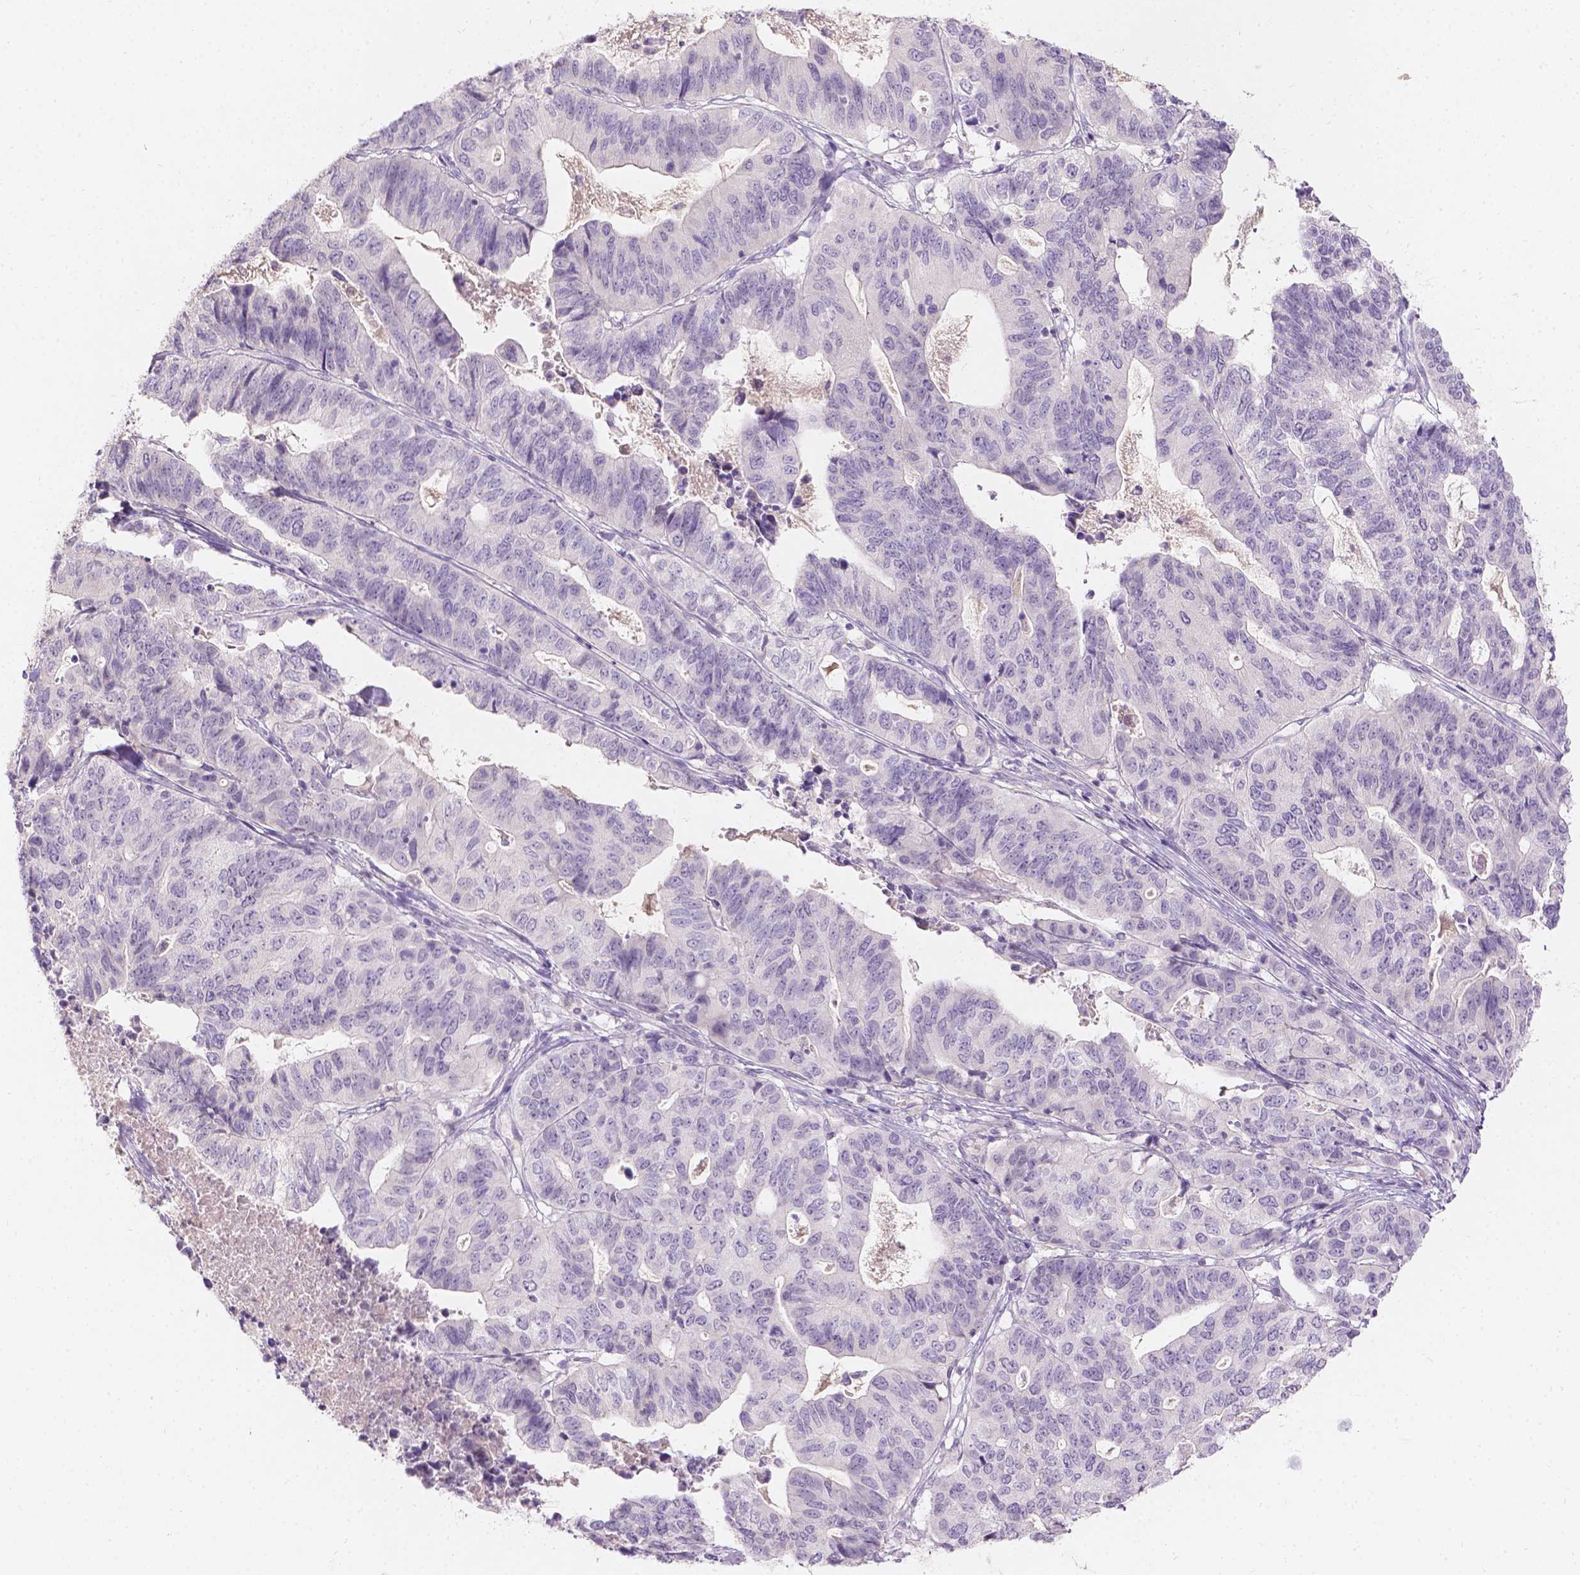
{"staining": {"intensity": "negative", "quantity": "none", "location": "none"}, "tissue": "stomach cancer", "cell_type": "Tumor cells", "image_type": "cancer", "snomed": [{"axis": "morphology", "description": "Adenocarcinoma, NOS"}, {"axis": "topography", "description": "Stomach, upper"}], "caption": "High magnification brightfield microscopy of stomach adenocarcinoma stained with DAB (3,3'-diaminobenzidine) (brown) and counterstained with hematoxylin (blue): tumor cells show no significant staining.", "gene": "DCAF4L1", "patient": {"sex": "female", "age": 67}}